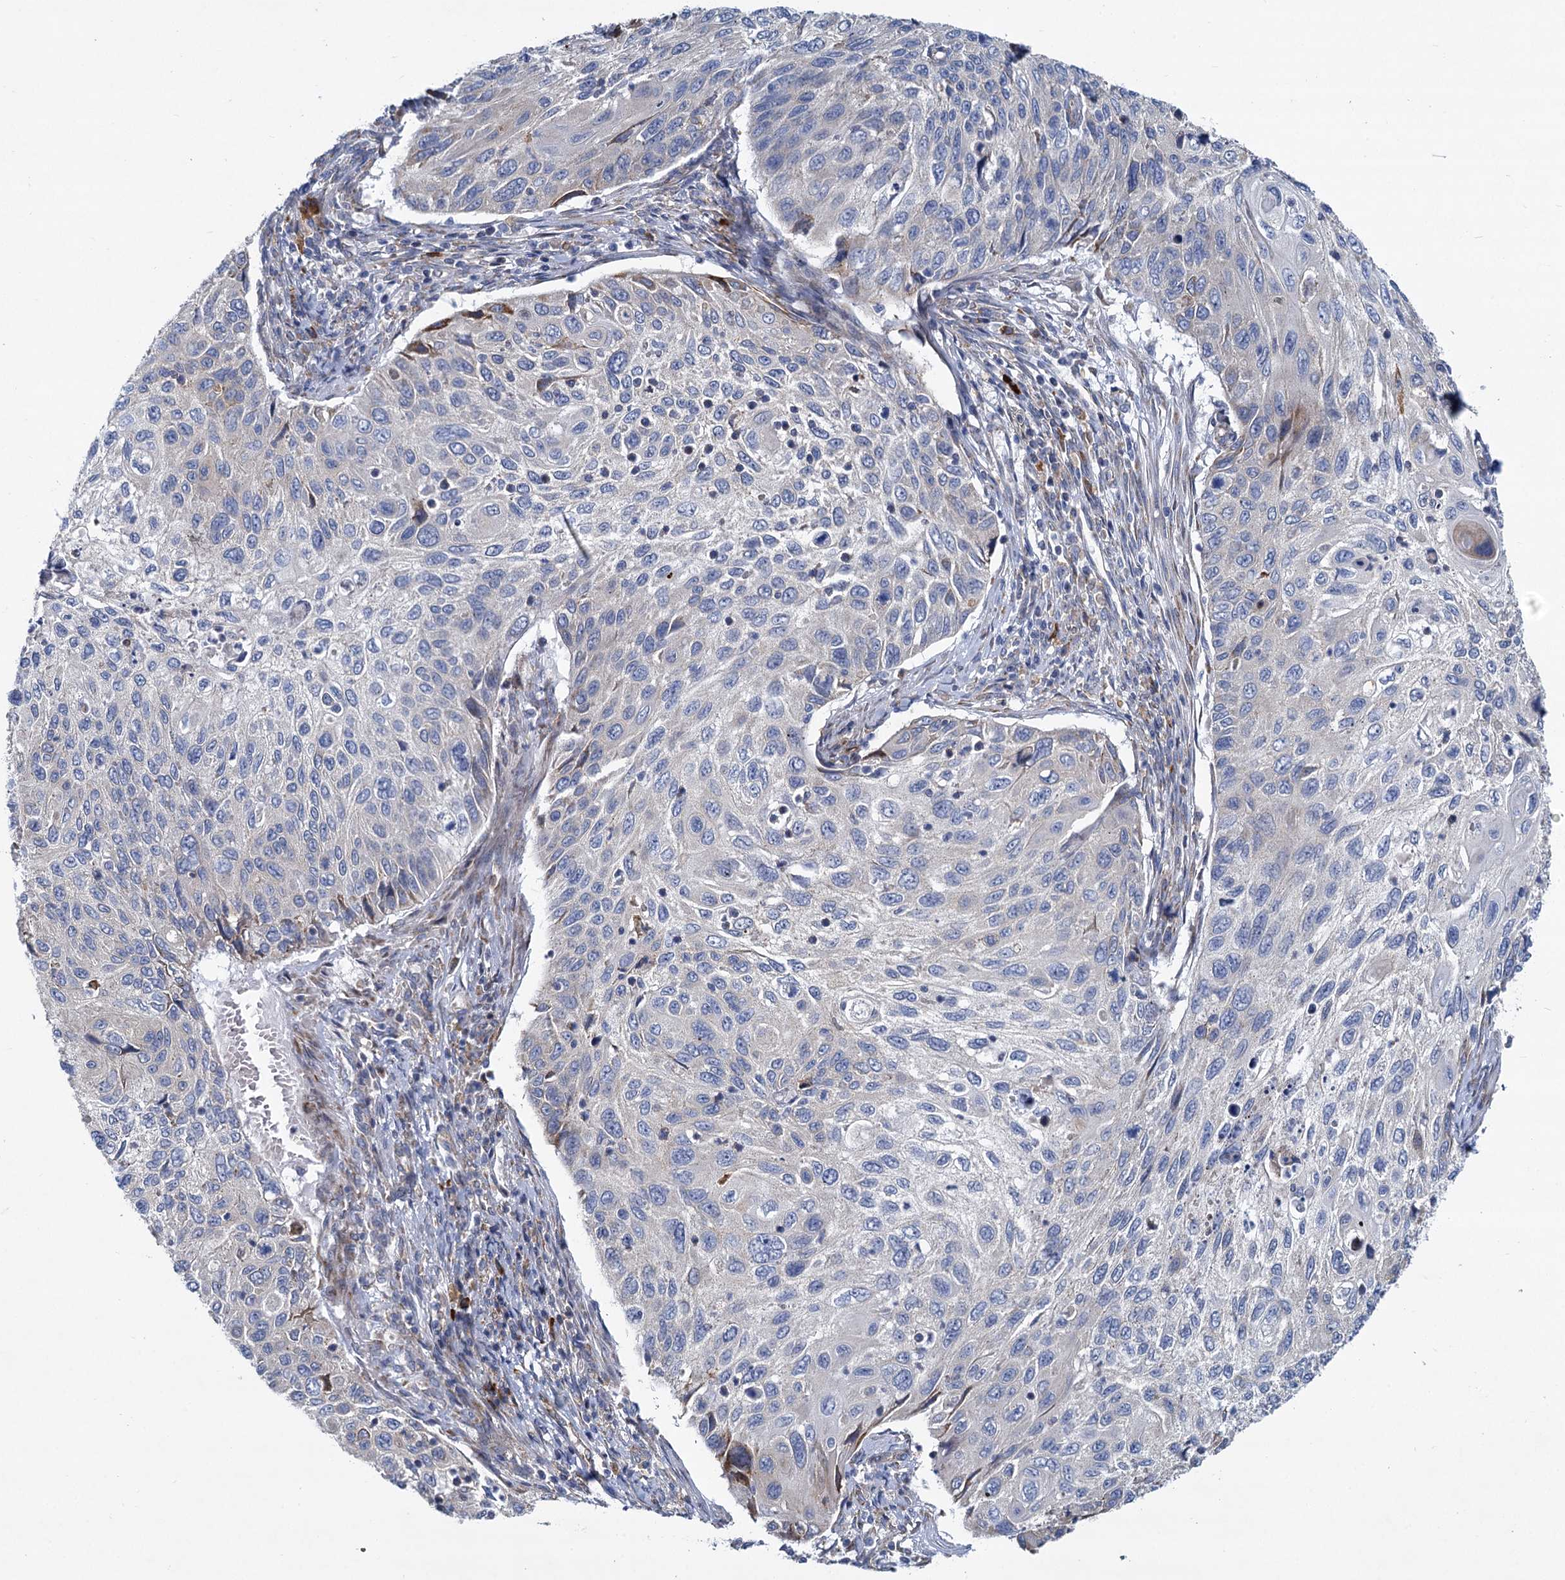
{"staining": {"intensity": "negative", "quantity": "none", "location": "none"}, "tissue": "cervical cancer", "cell_type": "Tumor cells", "image_type": "cancer", "snomed": [{"axis": "morphology", "description": "Squamous cell carcinoma, NOS"}, {"axis": "topography", "description": "Cervix"}], "caption": "There is no significant positivity in tumor cells of squamous cell carcinoma (cervical).", "gene": "PRSS35", "patient": {"sex": "female", "age": 70}}